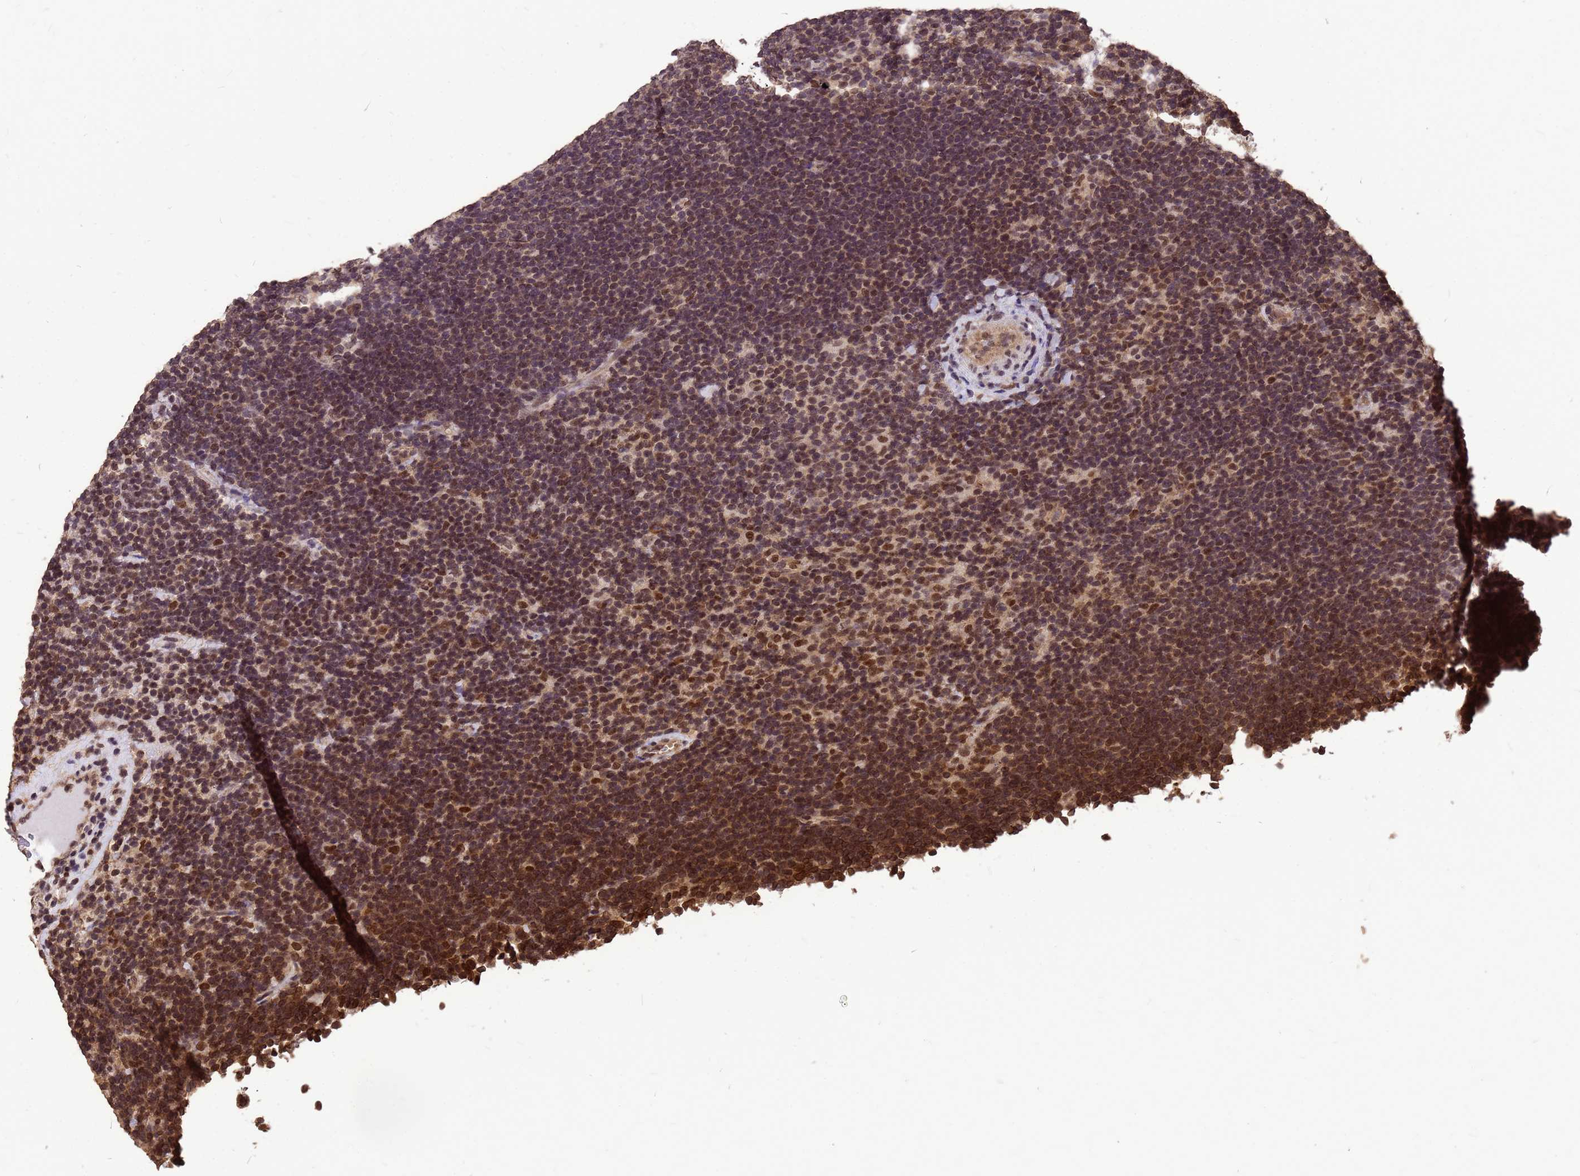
{"staining": {"intensity": "weak", "quantity": ">75%", "location": "nuclear"}, "tissue": "lymphoma", "cell_type": "Tumor cells", "image_type": "cancer", "snomed": [{"axis": "morphology", "description": "Hodgkin's disease, NOS"}, {"axis": "topography", "description": "Lymph node"}], "caption": "Hodgkin's disease stained with a protein marker demonstrates weak staining in tumor cells.", "gene": "C1orf35", "patient": {"sex": "female", "age": 57}}